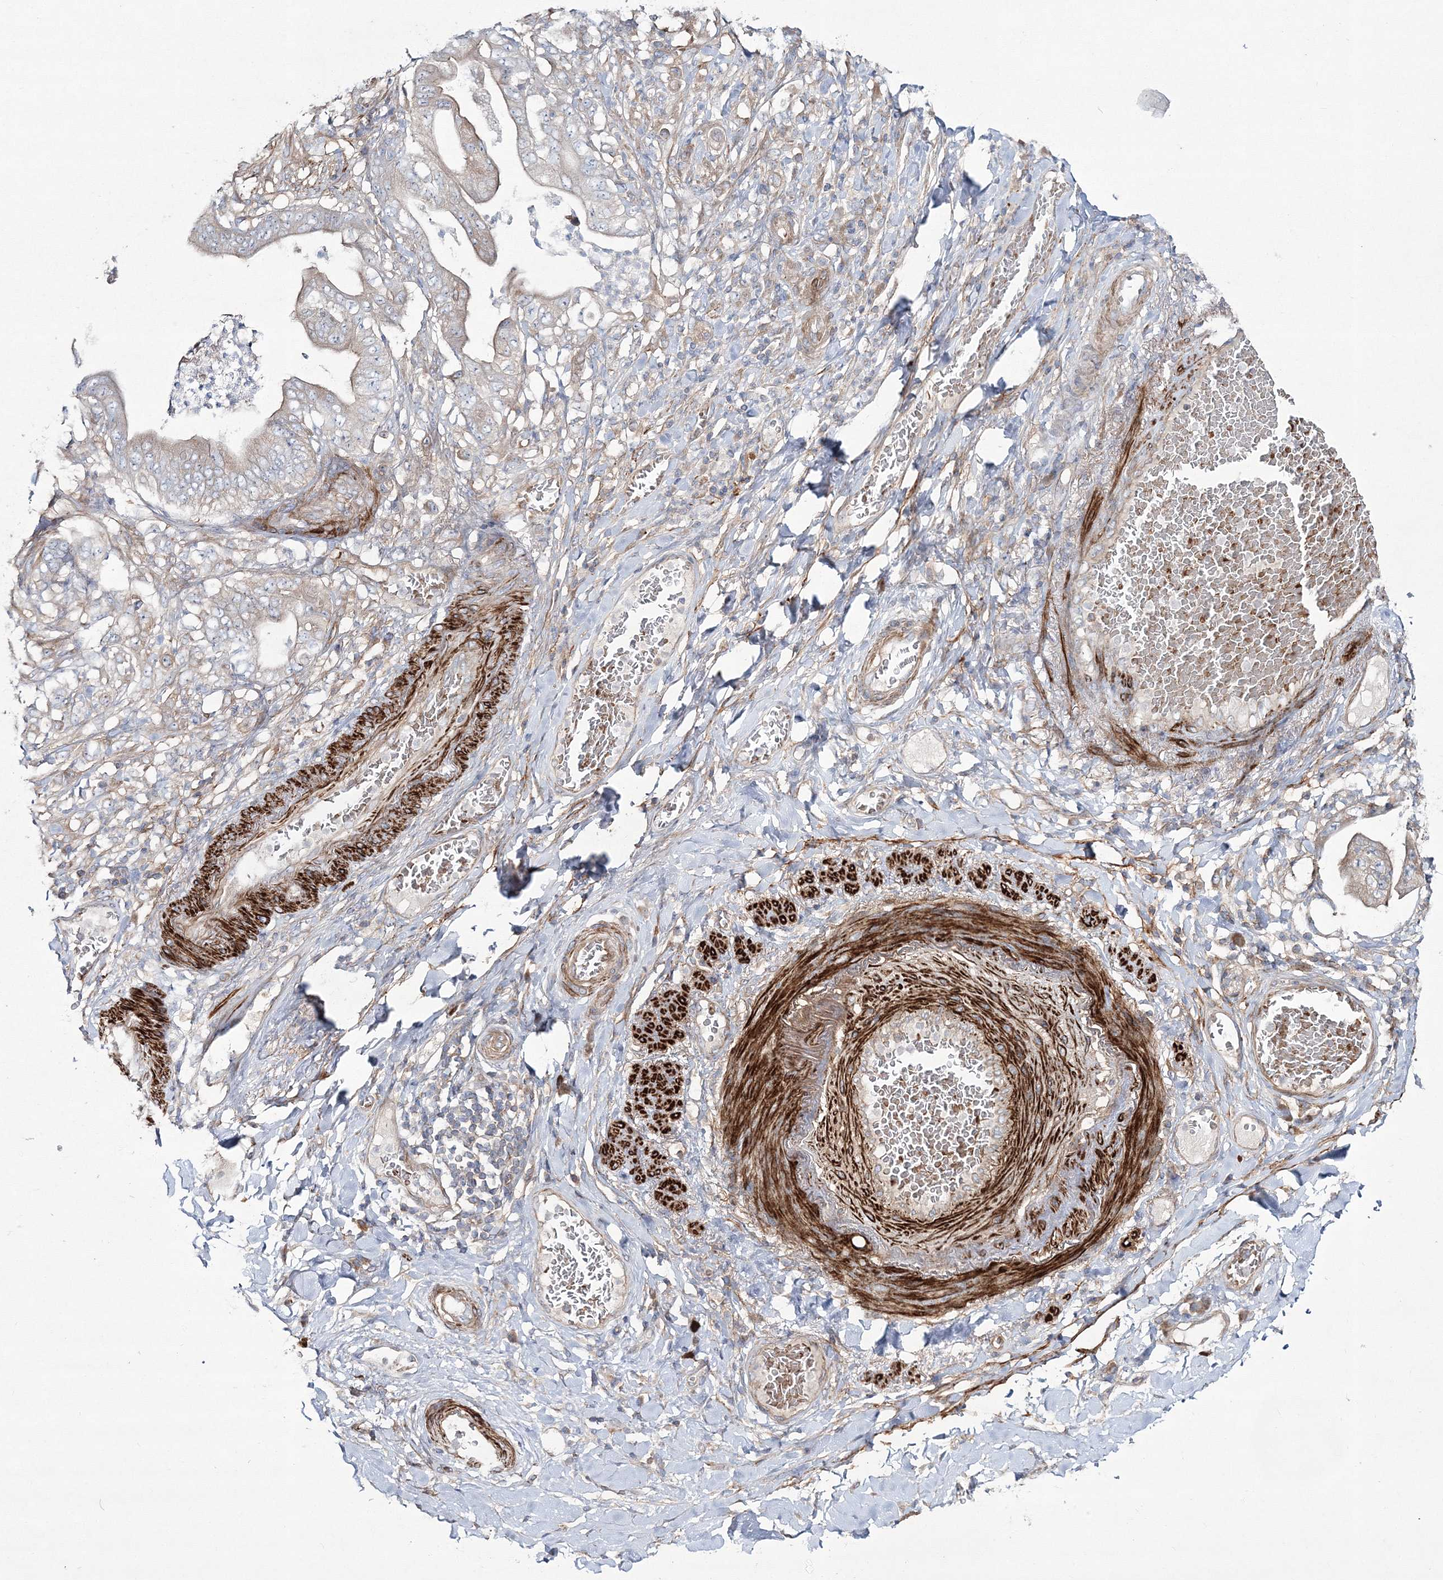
{"staining": {"intensity": "negative", "quantity": "none", "location": "none"}, "tissue": "stomach cancer", "cell_type": "Tumor cells", "image_type": "cancer", "snomed": [{"axis": "morphology", "description": "Adenocarcinoma, NOS"}, {"axis": "topography", "description": "Stomach"}], "caption": "Human stomach cancer (adenocarcinoma) stained for a protein using immunohistochemistry (IHC) reveals no expression in tumor cells.", "gene": "ZSWIM6", "patient": {"sex": "female", "age": 73}}